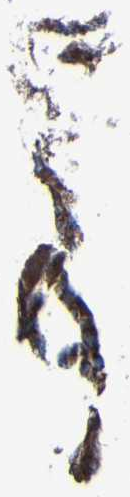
{"staining": {"intensity": "moderate", "quantity": ">75%", "location": "cytoplasmic/membranous"}, "tissue": "head and neck cancer", "cell_type": "Tumor cells", "image_type": "cancer", "snomed": [{"axis": "morphology", "description": "Adenocarcinoma, NOS"}, {"axis": "topography", "description": "Salivary gland, NOS"}, {"axis": "topography", "description": "Head-Neck"}], "caption": "This is a photomicrograph of immunohistochemistry (IHC) staining of head and neck adenocarcinoma, which shows moderate staining in the cytoplasmic/membranous of tumor cells.", "gene": "EBAG9", "patient": {"sex": "female", "age": 76}}